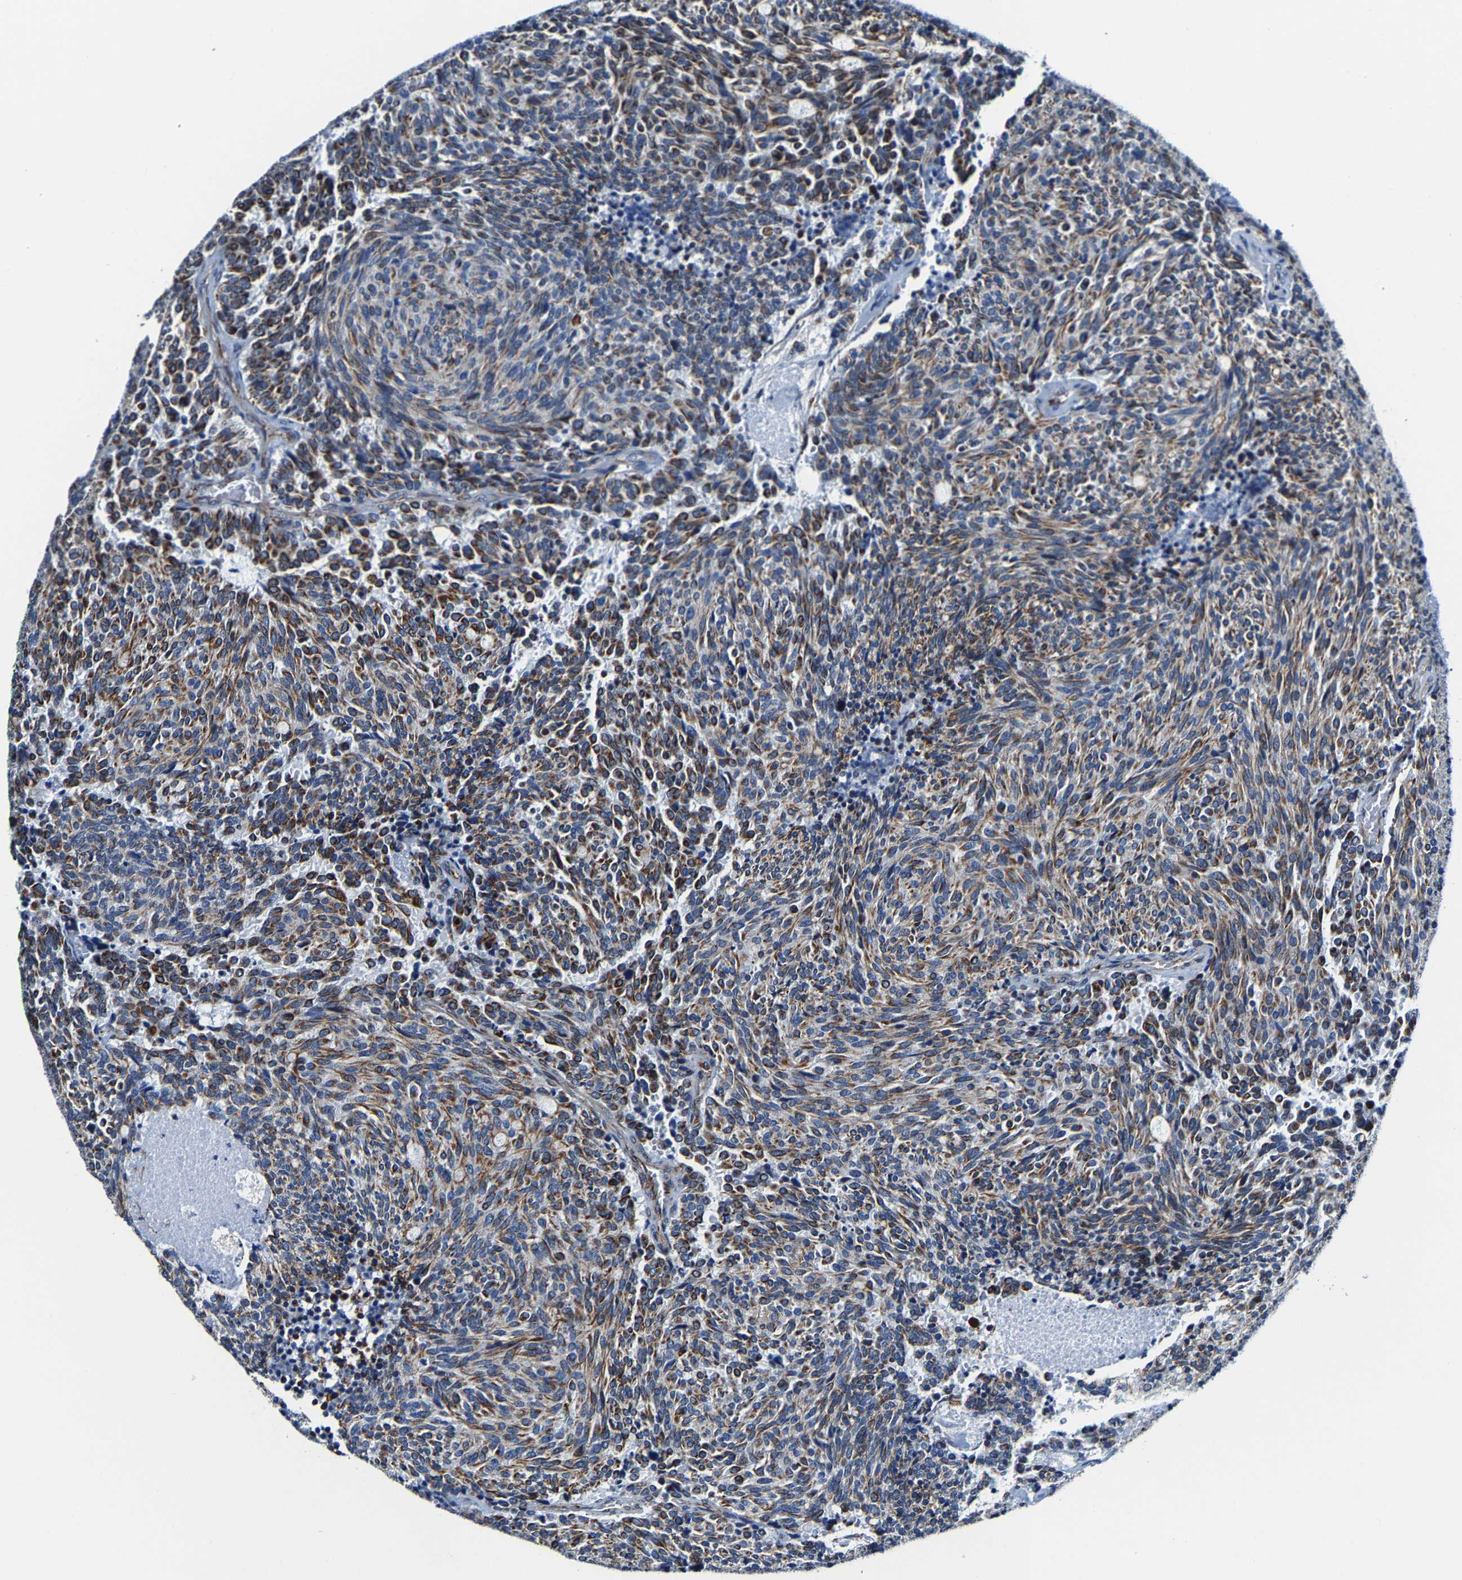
{"staining": {"intensity": "moderate", "quantity": ">75%", "location": "cytoplasmic/membranous"}, "tissue": "carcinoid", "cell_type": "Tumor cells", "image_type": "cancer", "snomed": [{"axis": "morphology", "description": "Carcinoid, malignant, NOS"}, {"axis": "topography", "description": "Pancreas"}], "caption": "Protein expression analysis of human malignant carcinoid reveals moderate cytoplasmic/membranous expression in approximately >75% of tumor cells. (DAB (3,3'-diaminobenzidine) IHC with brightfield microscopy, high magnification).", "gene": "MMEL1", "patient": {"sex": "female", "age": 54}}